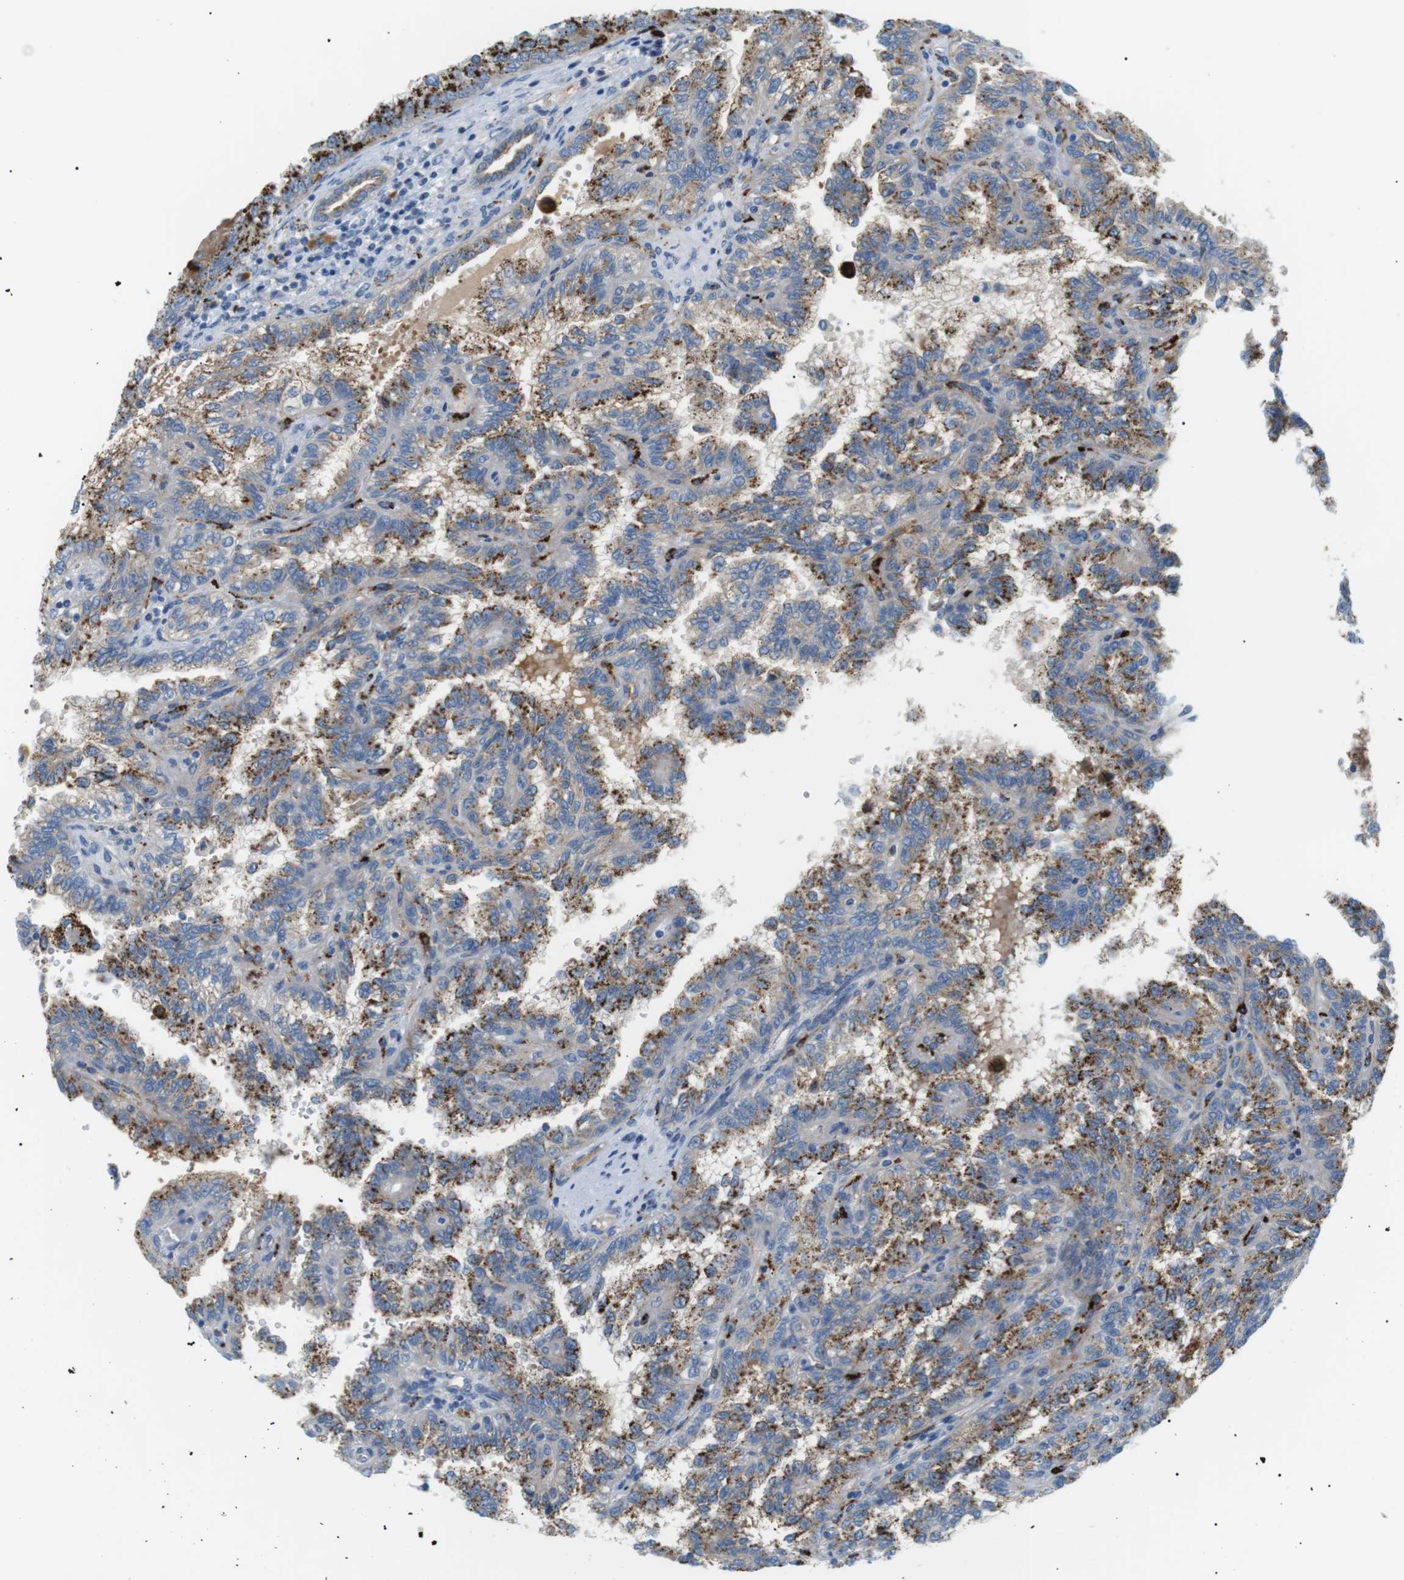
{"staining": {"intensity": "moderate", "quantity": ">75%", "location": "cytoplasmic/membranous"}, "tissue": "renal cancer", "cell_type": "Tumor cells", "image_type": "cancer", "snomed": [{"axis": "morphology", "description": "Inflammation, NOS"}, {"axis": "morphology", "description": "Adenocarcinoma, NOS"}, {"axis": "topography", "description": "Kidney"}], "caption": "Protein expression analysis of adenocarcinoma (renal) shows moderate cytoplasmic/membranous expression in approximately >75% of tumor cells.", "gene": "B4GALNT2", "patient": {"sex": "male", "age": 68}}